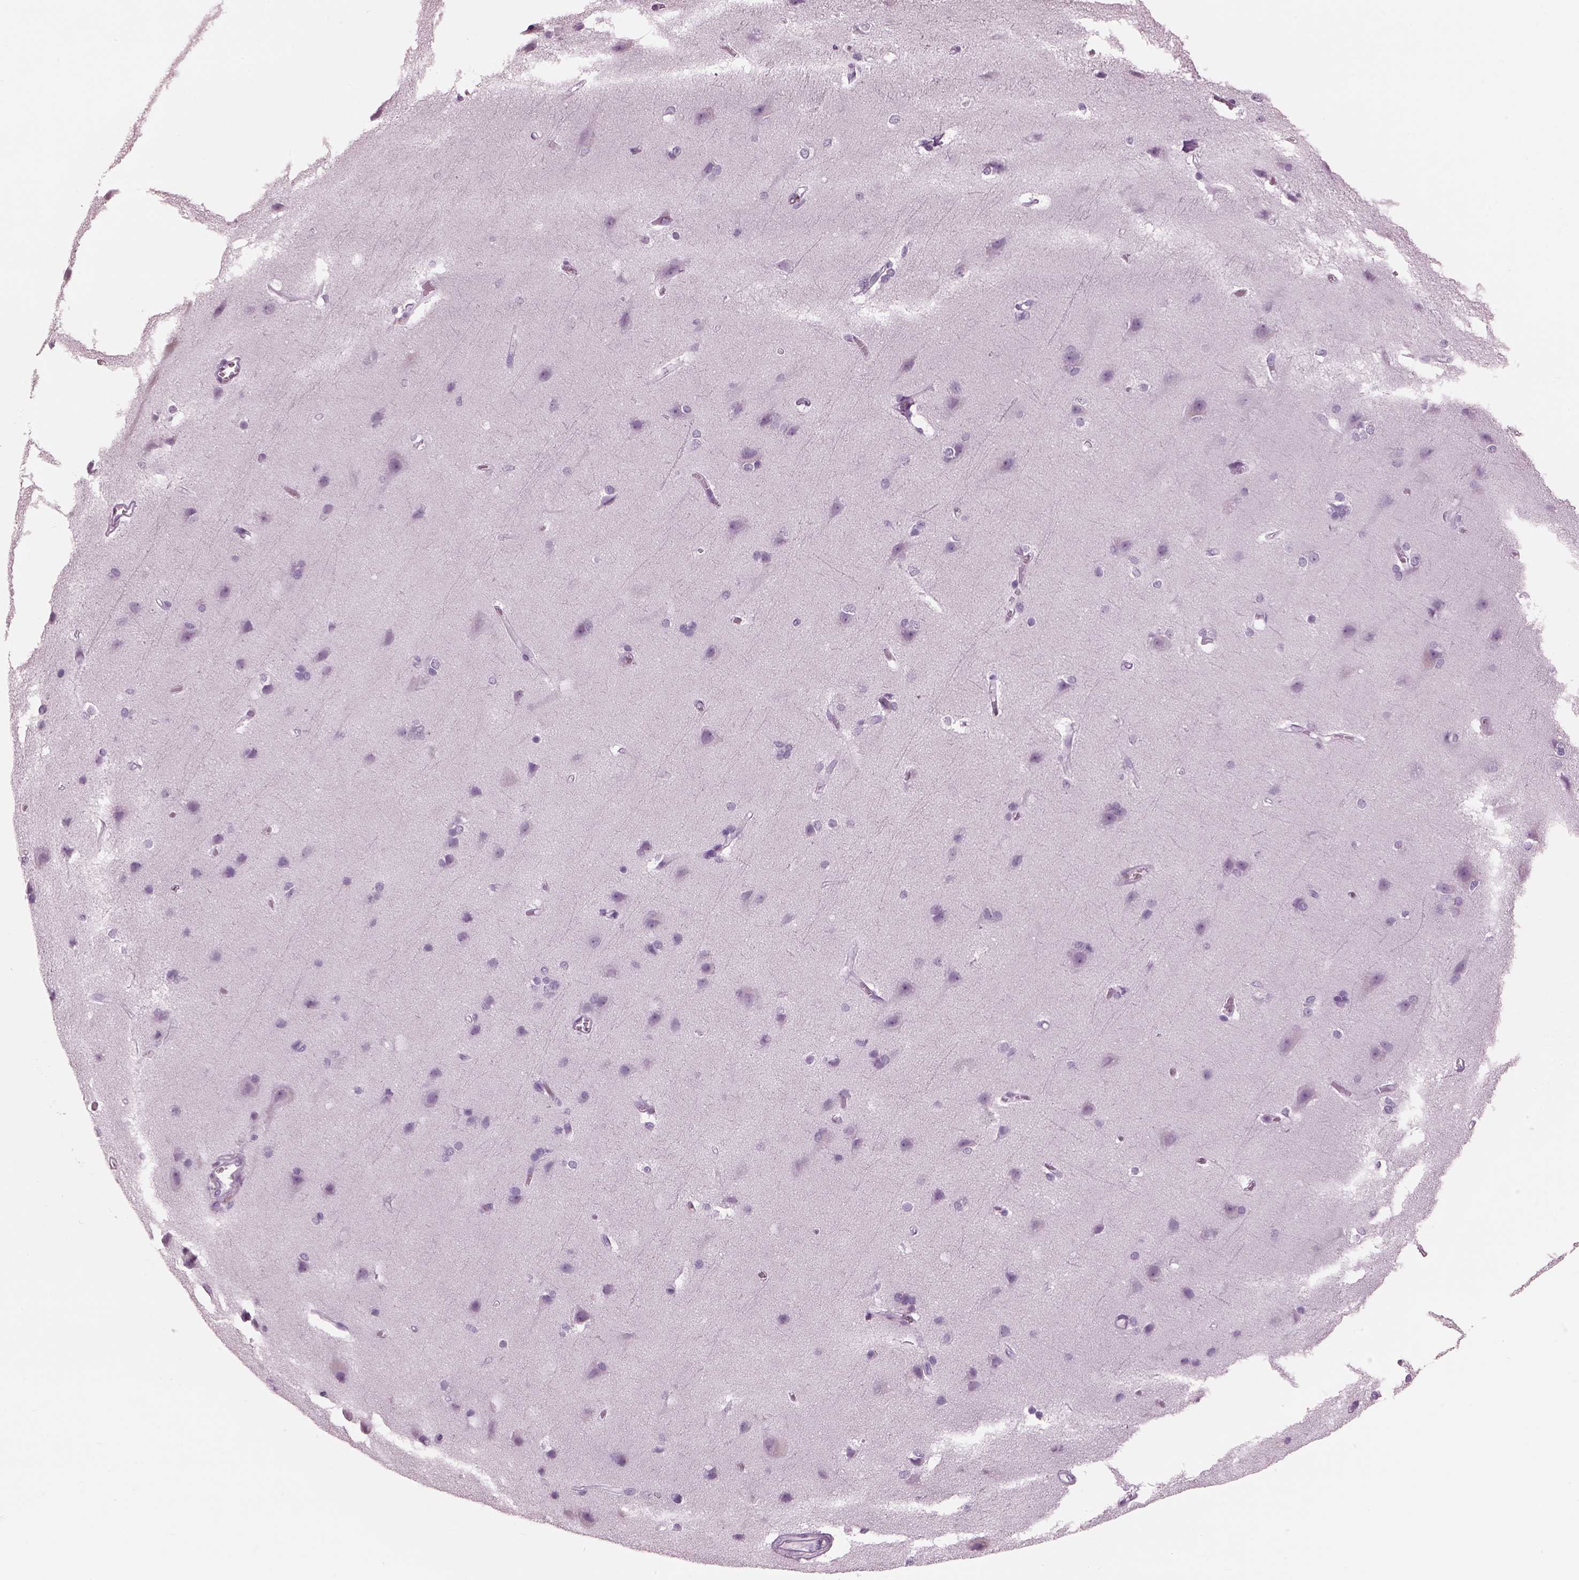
{"staining": {"intensity": "negative", "quantity": "none", "location": "none"}, "tissue": "cerebral cortex", "cell_type": "Endothelial cells", "image_type": "normal", "snomed": [{"axis": "morphology", "description": "Normal tissue, NOS"}, {"axis": "topography", "description": "Cerebral cortex"}], "caption": "DAB (3,3'-diaminobenzidine) immunohistochemical staining of unremarkable human cerebral cortex shows no significant positivity in endothelial cells.", "gene": "PACRG", "patient": {"sex": "male", "age": 37}}